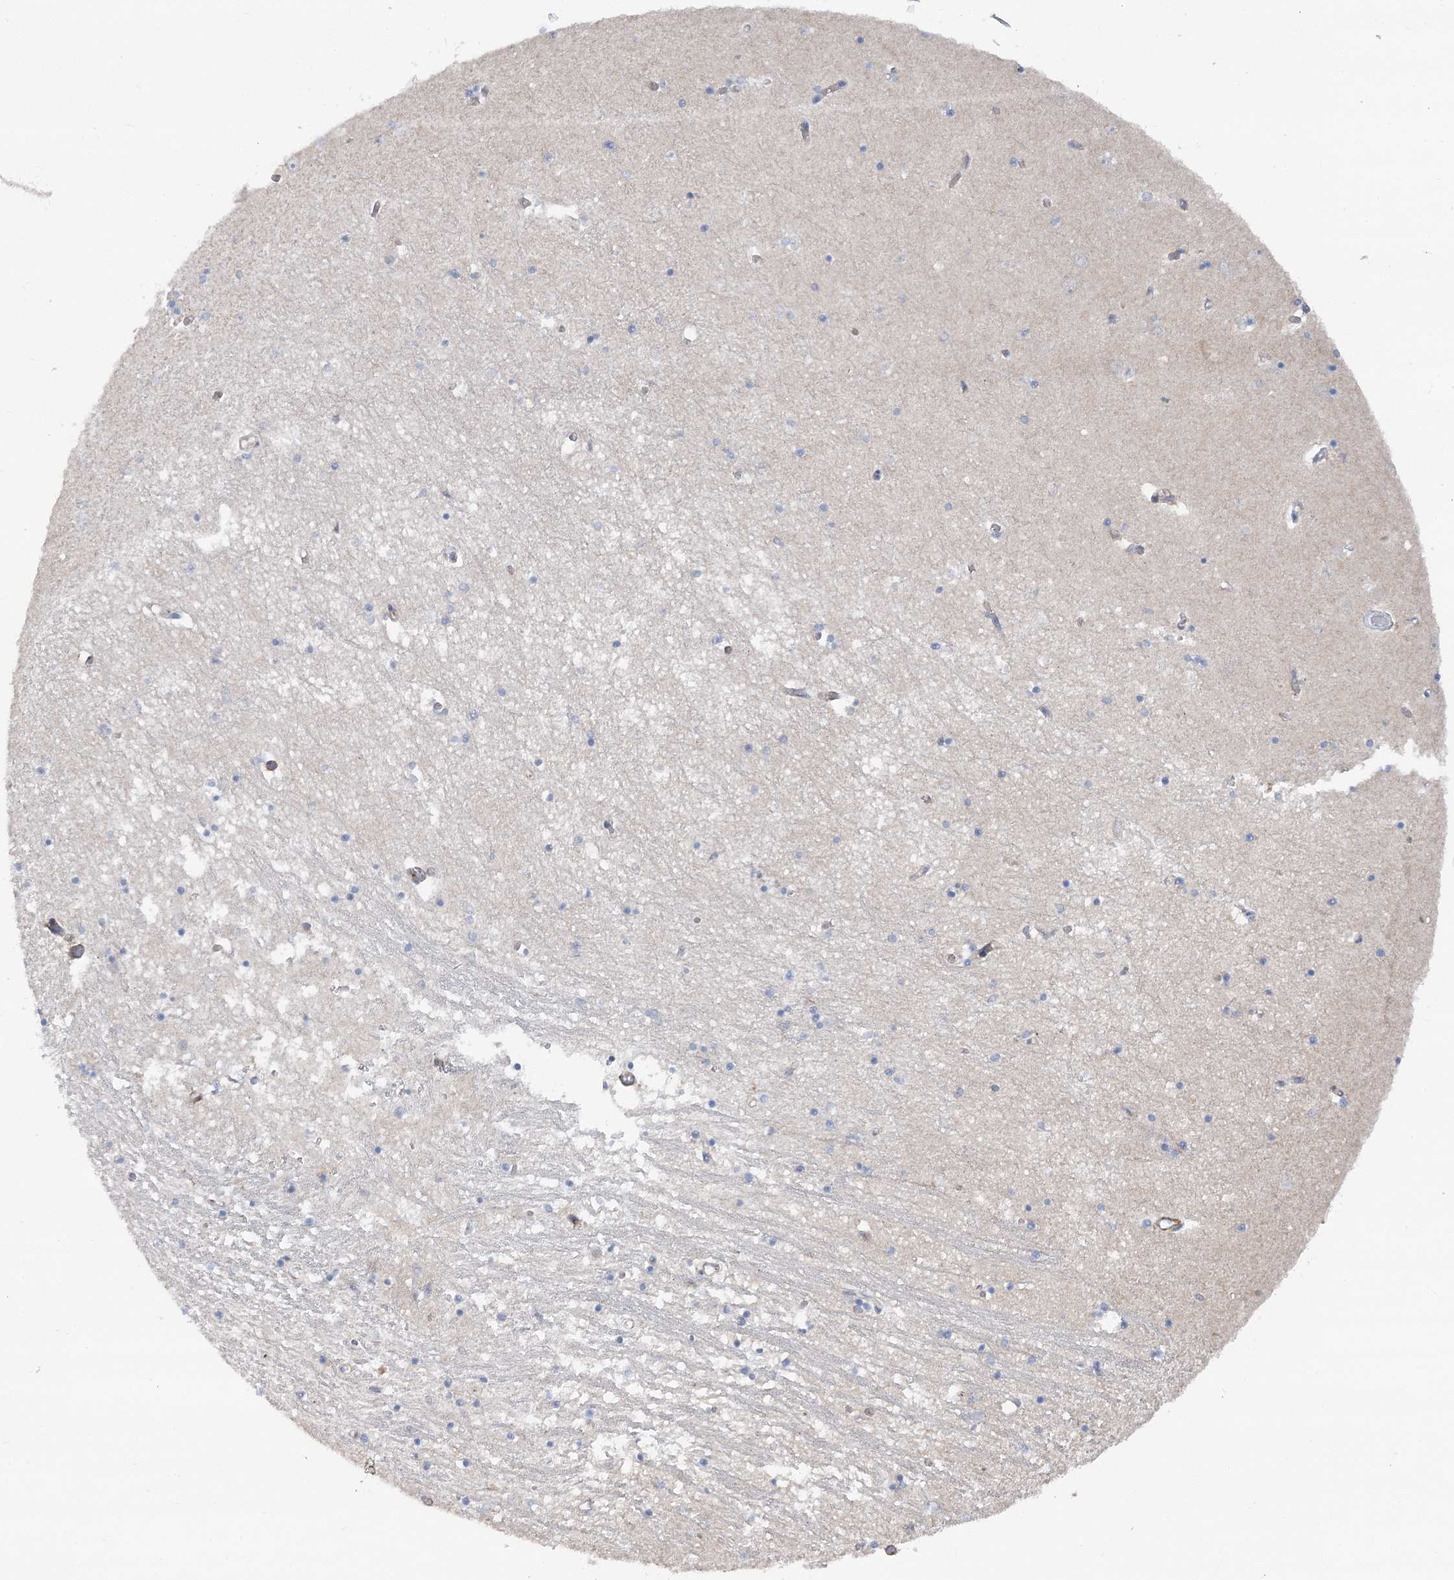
{"staining": {"intensity": "negative", "quantity": "none", "location": "none"}, "tissue": "hippocampus", "cell_type": "Glial cells", "image_type": "normal", "snomed": [{"axis": "morphology", "description": "Normal tissue, NOS"}, {"axis": "topography", "description": "Hippocampus"}], "caption": "Glial cells show no significant expression in benign hippocampus.", "gene": "LARP1B", "patient": {"sex": "male", "age": 70}}